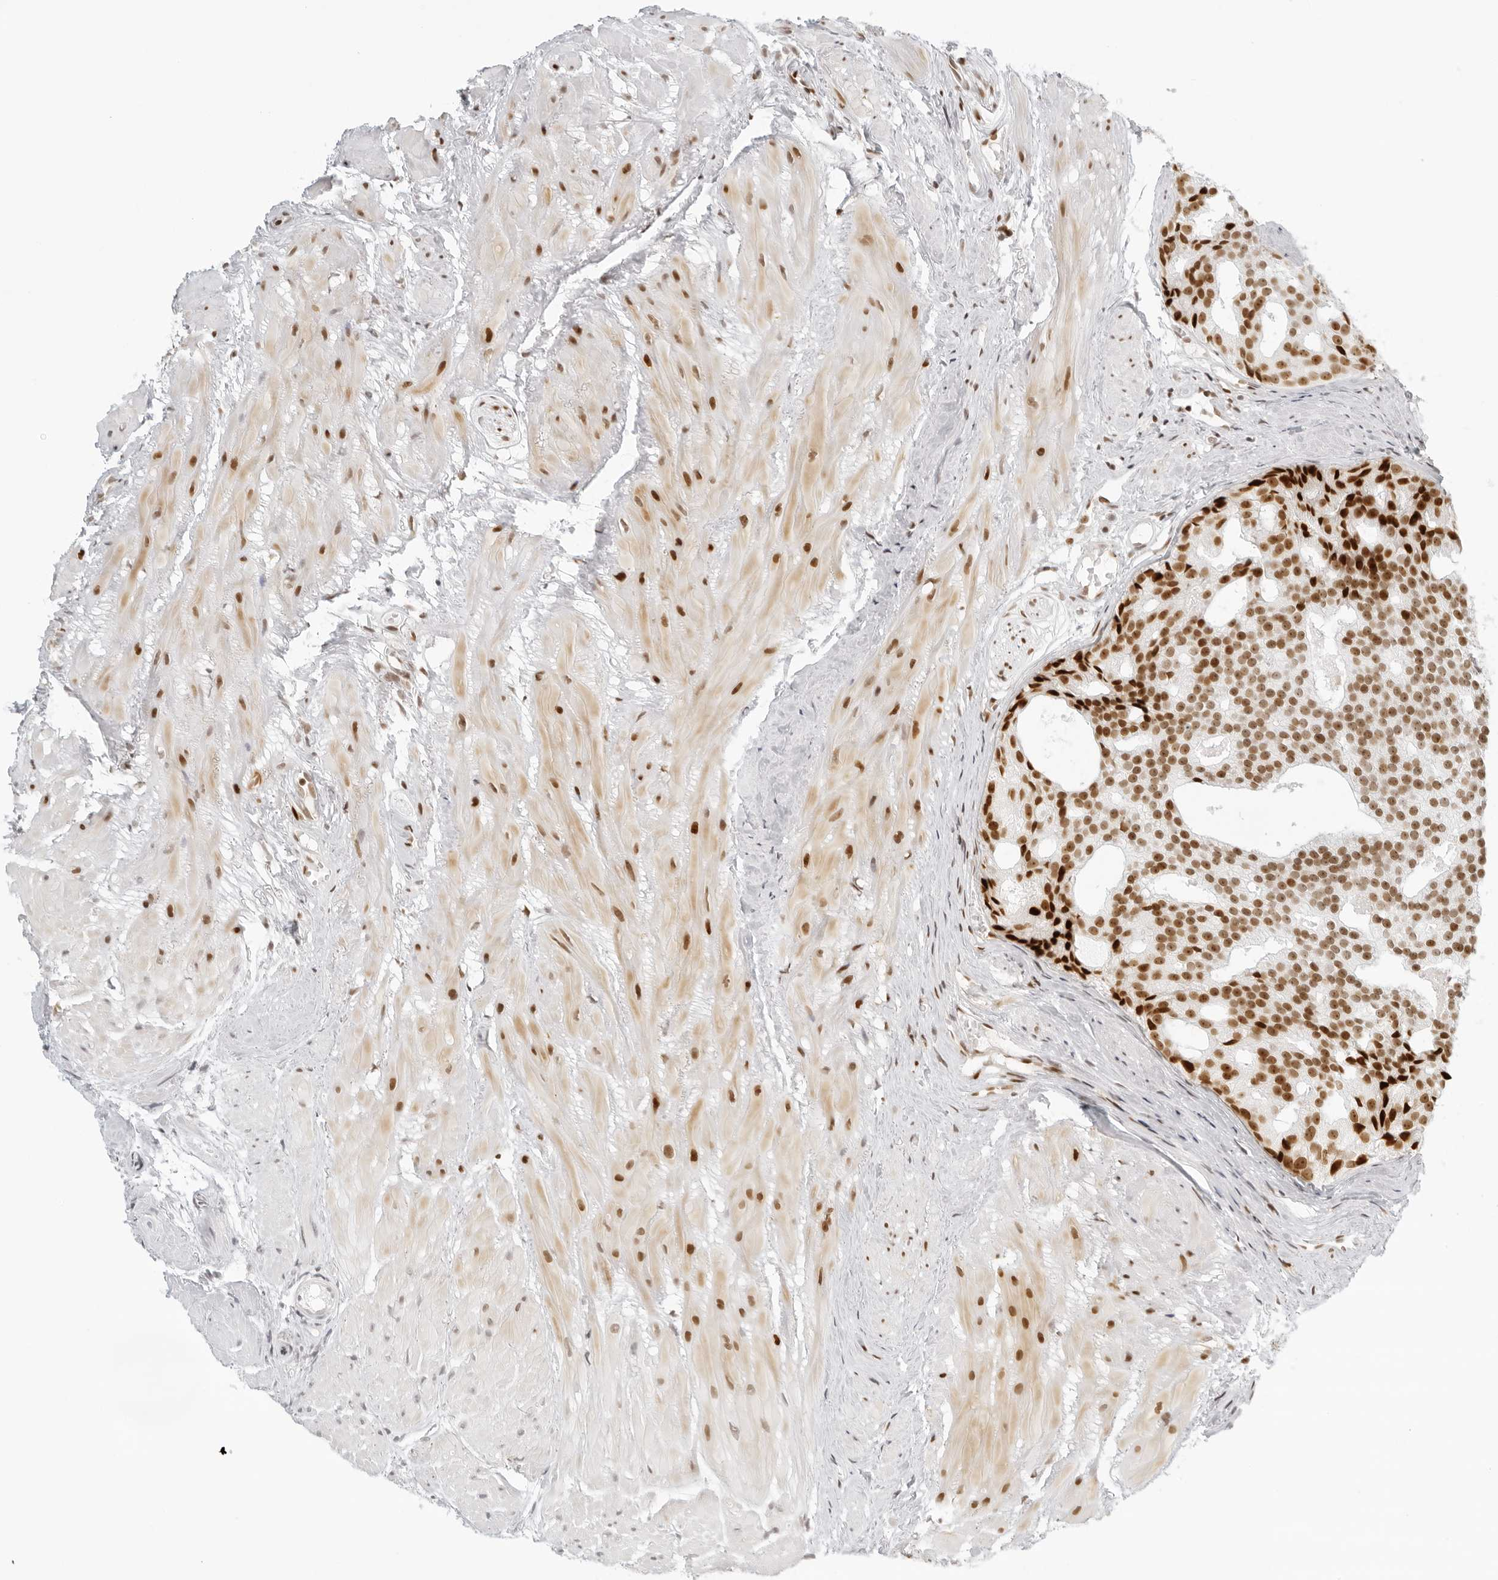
{"staining": {"intensity": "moderate", "quantity": ">75%", "location": "nuclear"}, "tissue": "prostate cancer", "cell_type": "Tumor cells", "image_type": "cancer", "snomed": [{"axis": "morphology", "description": "Adenocarcinoma, Low grade"}, {"axis": "topography", "description": "Prostate"}], "caption": "A photomicrograph showing moderate nuclear positivity in about >75% of tumor cells in prostate cancer (low-grade adenocarcinoma), as visualized by brown immunohistochemical staining.", "gene": "RCC1", "patient": {"sex": "male", "age": 88}}